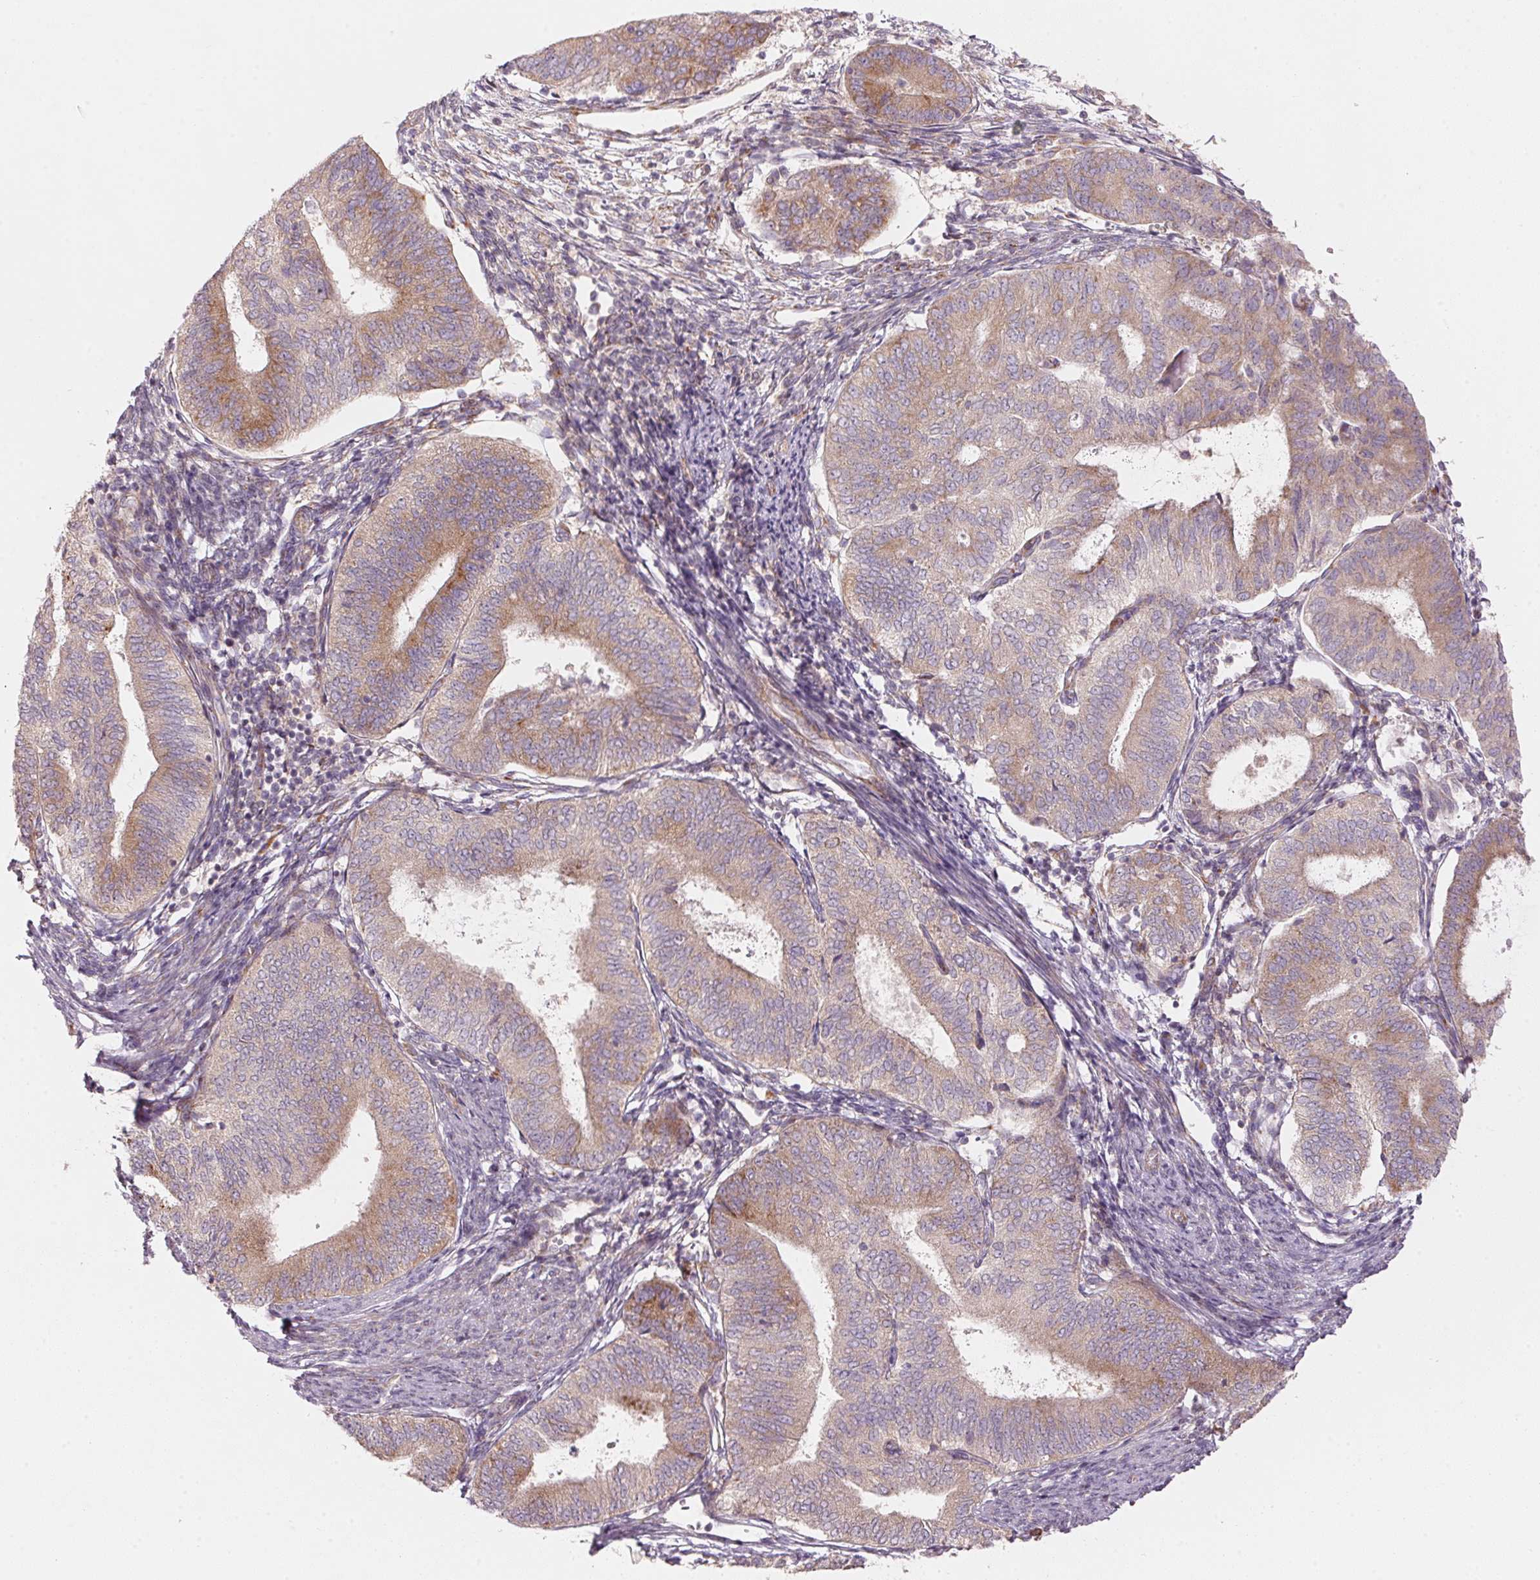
{"staining": {"intensity": "moderate", "quantity": "25%-75%", "location": "cytoplasmic/membranous"}, "tissue": "endometrial cancer", "cell_type": "Tumor cells", "image_type": "cancer", "snomed": [{"axis": "morphology", "description": "Adenocarcinoma, NOS"}, {"axis": "topography", "description": "Endometrium"}], "caption": "DAB immunohistochemical staining of endometrial cancer (adenocarcinoma) reveals moderate cytoplasmic/membranous protein staining in approximately 25%-75% of tumor cells.", "gene": "BLOC1S2", "patient": {"sex": "female", "age": 65}}